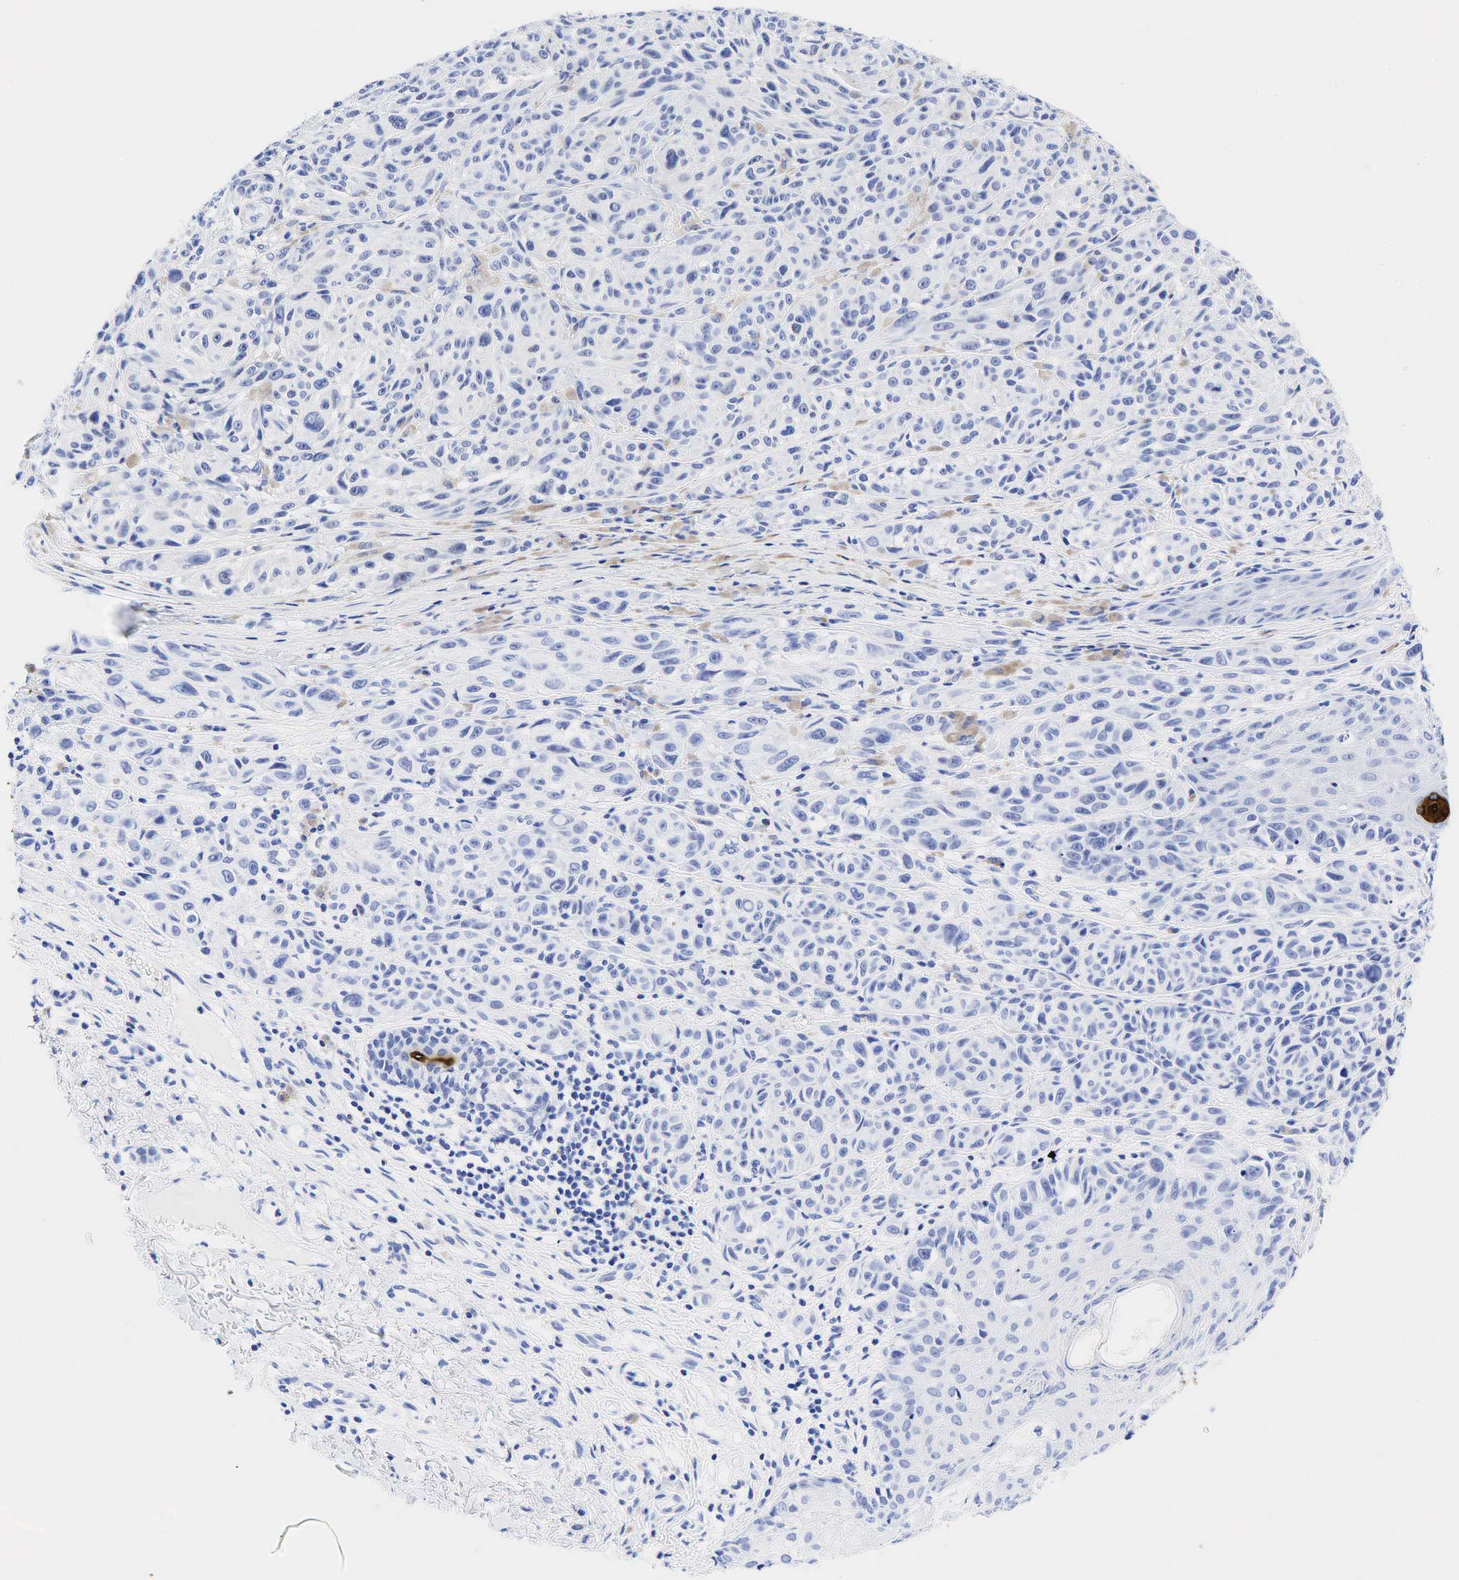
{"staining": {"intensity": "negative", "quantity": "none", "location": "none"}, "tissue": "melanoma", "cell_type": "Tumor cells", "image_type": "cancer", "snomed": [{"axis": "morphology", "description": "Malignant melanoma, NOS"}, {"axis": "topography", "description": "Skin"}], "caption": "Tumor cells are negative for brown protein staining in malignant melanoma.", "gene": "CEACAM5", "patient": {"sex": "male", "age": 70}}